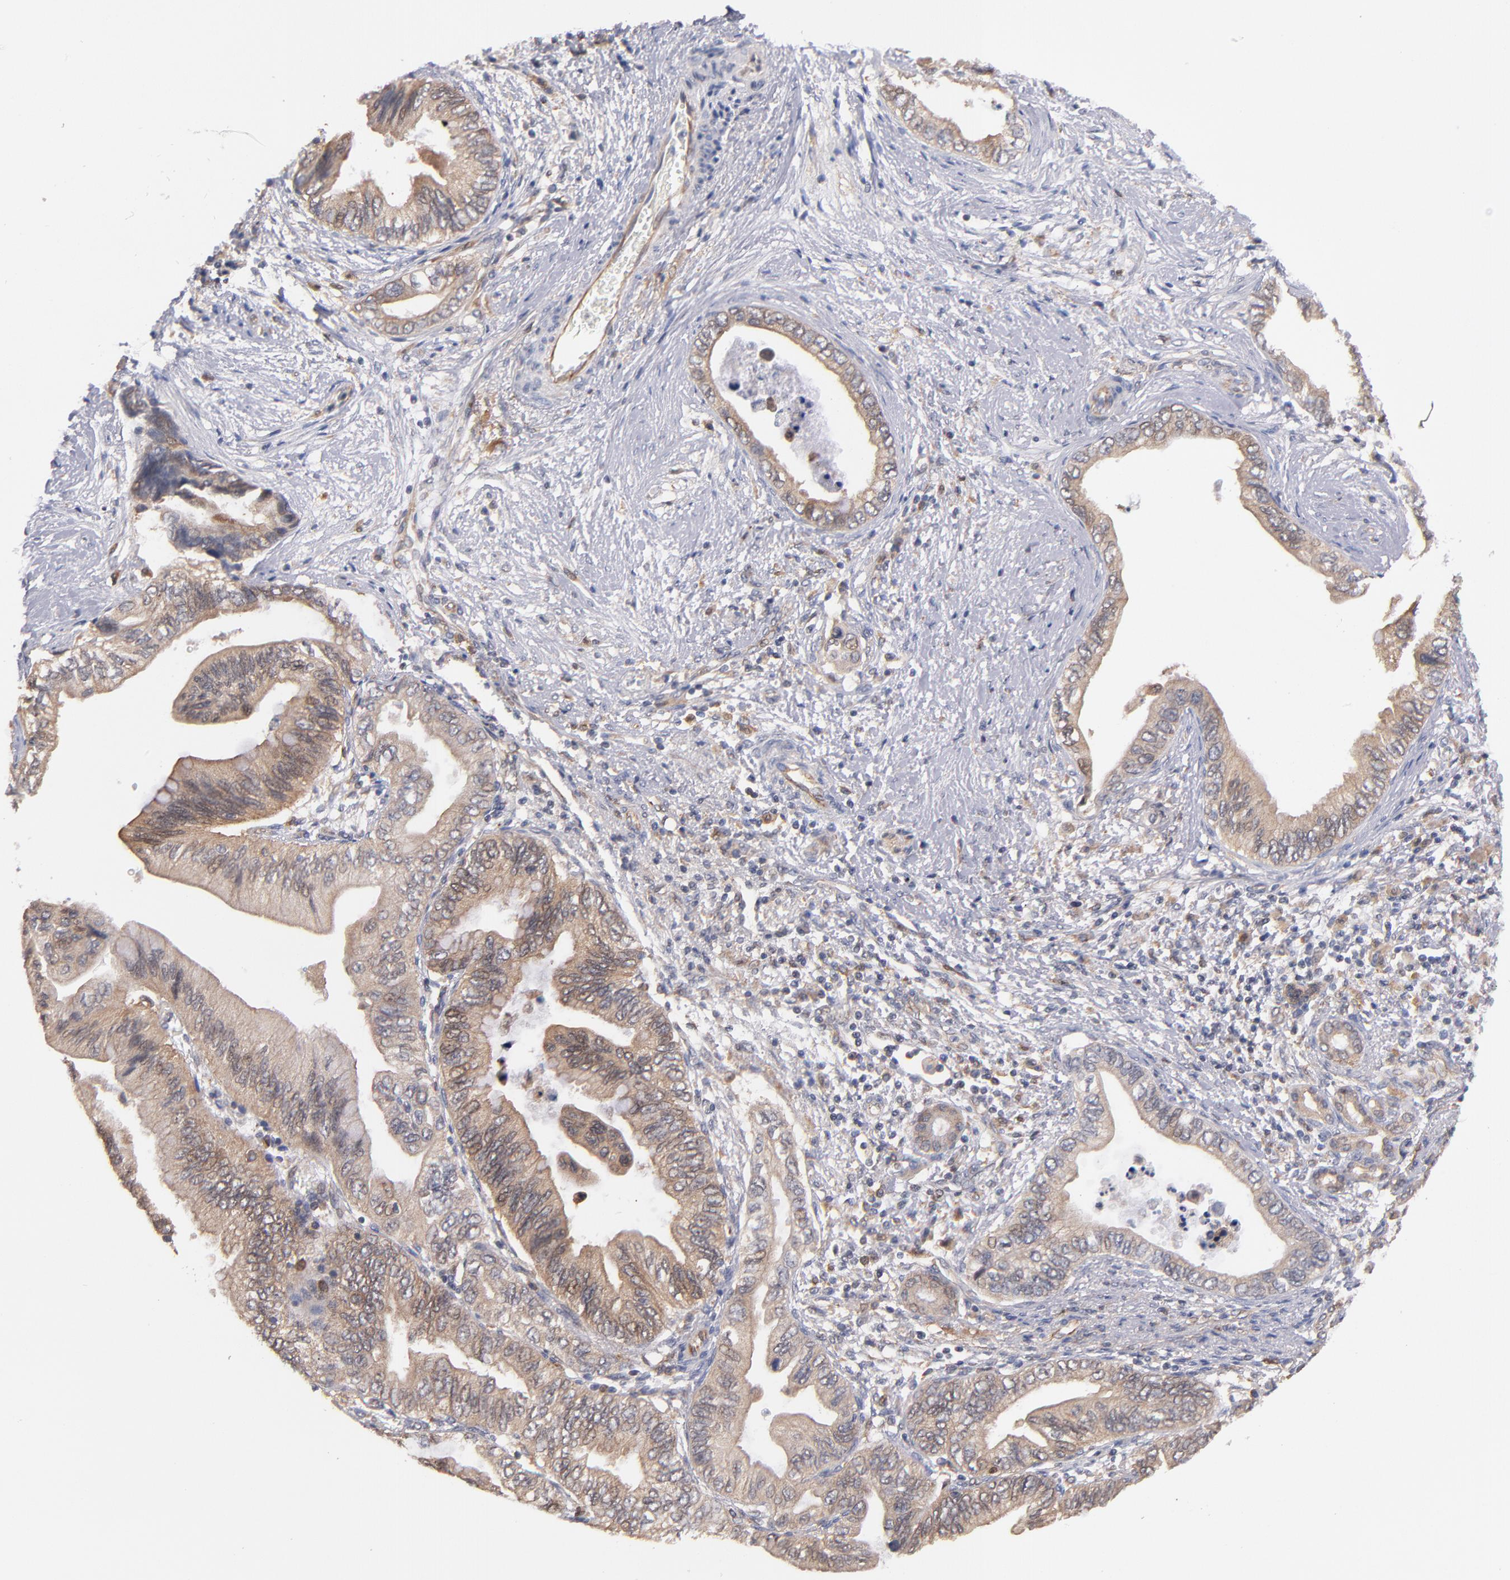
{"staining": {"intensity": "moderate", "quantity": ">75%", "location": "cytoplasmic/membranous"}, "tissue": "pancreatic cancer", "cell_type": "Tumor cells", "image_type": "cancer", "snomed": [{"axis": "morphology", "description": "Adenocarcinoma, NOS"}, {"axis": "topography", "description": "Pancreas"}], "caption": "Immunohistochemistry image of neoplastic tissue: human adenocarcinoma (pancreatic) stained using immunohistochemistry demonstrates medium levels of moderate protein expression localized specifically in the cytoplasmic/membranous of tumor cells, appearing as a cytoplasmic/membranous brown color.", "gene": "GMFG", "patient": {"sex": "female", "age": 66}}